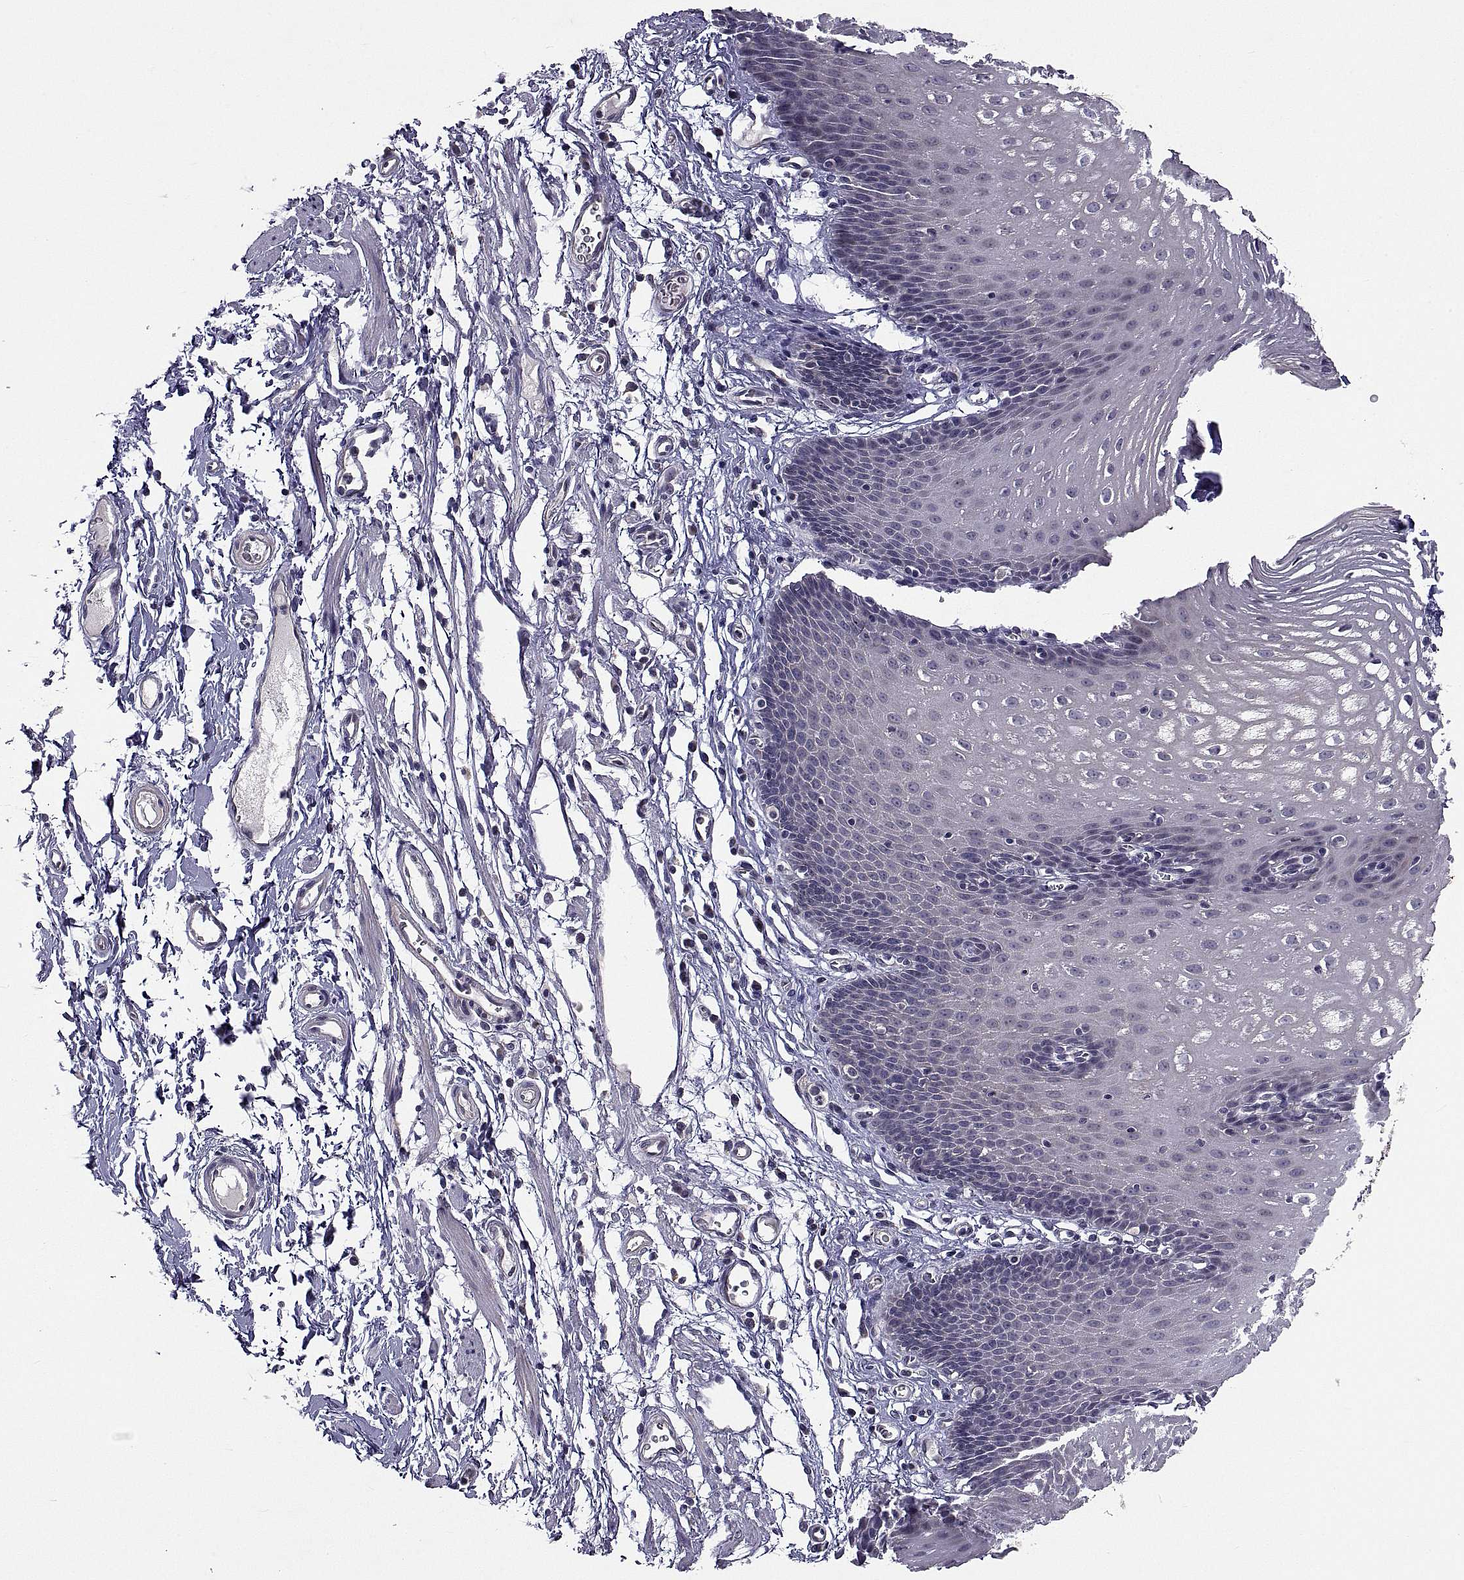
{"staining": {"intensity": "negative", "quantity": "none", "location": "none"}, "tissue": "esophagus", "cell_type": "Squamous epithelial cells", "image_type": "normal", "snomed": [{"axis": "morphology", "description": "Normal tissue, NOS"}, {"axis": "topography", "description": "Esophagus"}], "caption": "Immunohistochemistry micrograph of benign esophagus stained for a protein (brown), which displays no staining in squamous epithelial cells.", "gene": "NPTX2", "patient": {"sex": "male", "age": 72}}